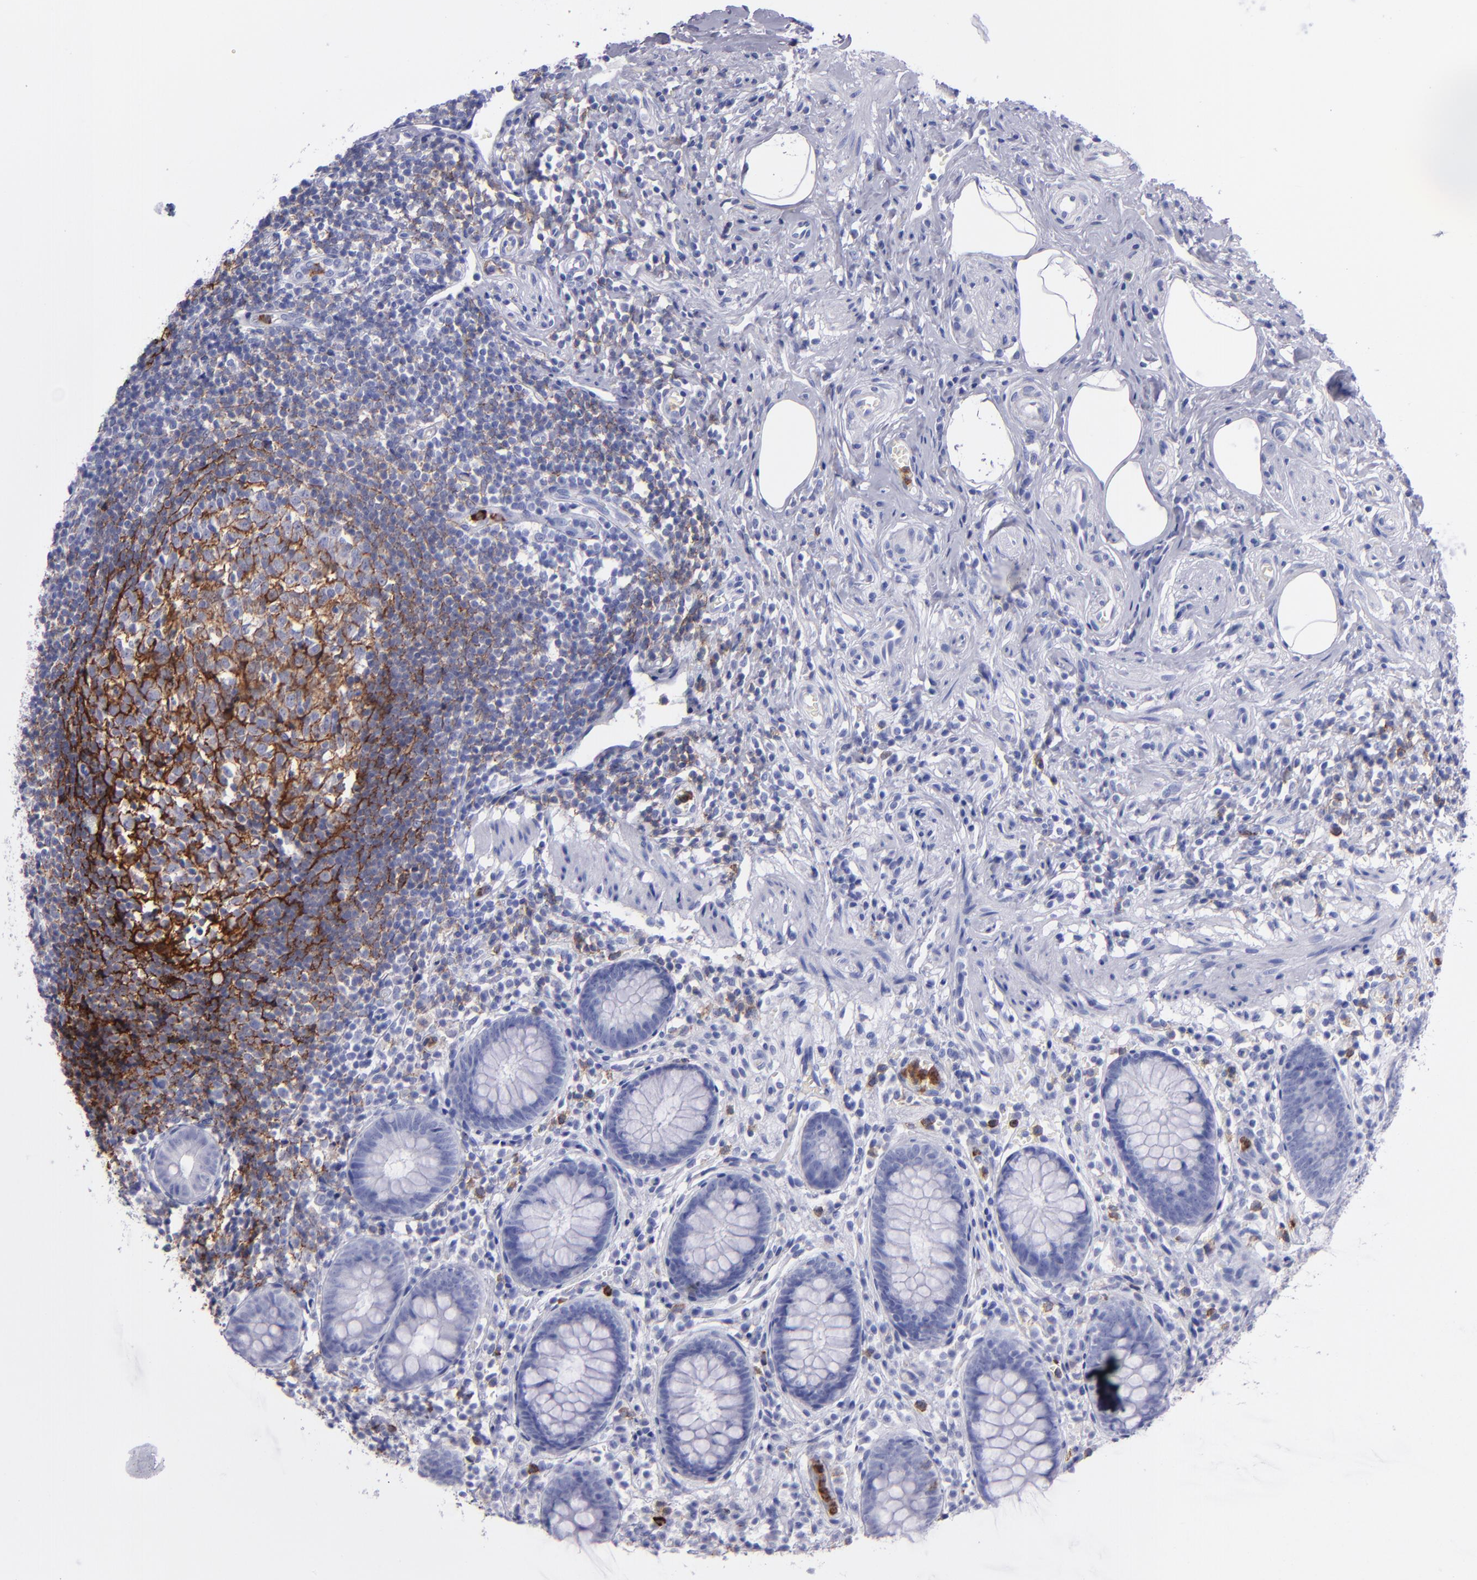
{"staining": {"intensity": "negative", "quantity": "none", "location": "none"}, "tissue": "appendix", "cell_type": "Glandular cells", "image_type": "normal", "snomed": [{"axis": "morphology", "description": "Normal tissue, NOS"}, {"axis": "topography", "description": "Appendix"}], "caption": "Immunohistochemistry of unremarkable appendix reveals no staining in glandular cells.", "gene": "CR1", "patient": {"sex": "male", "age": 38}}